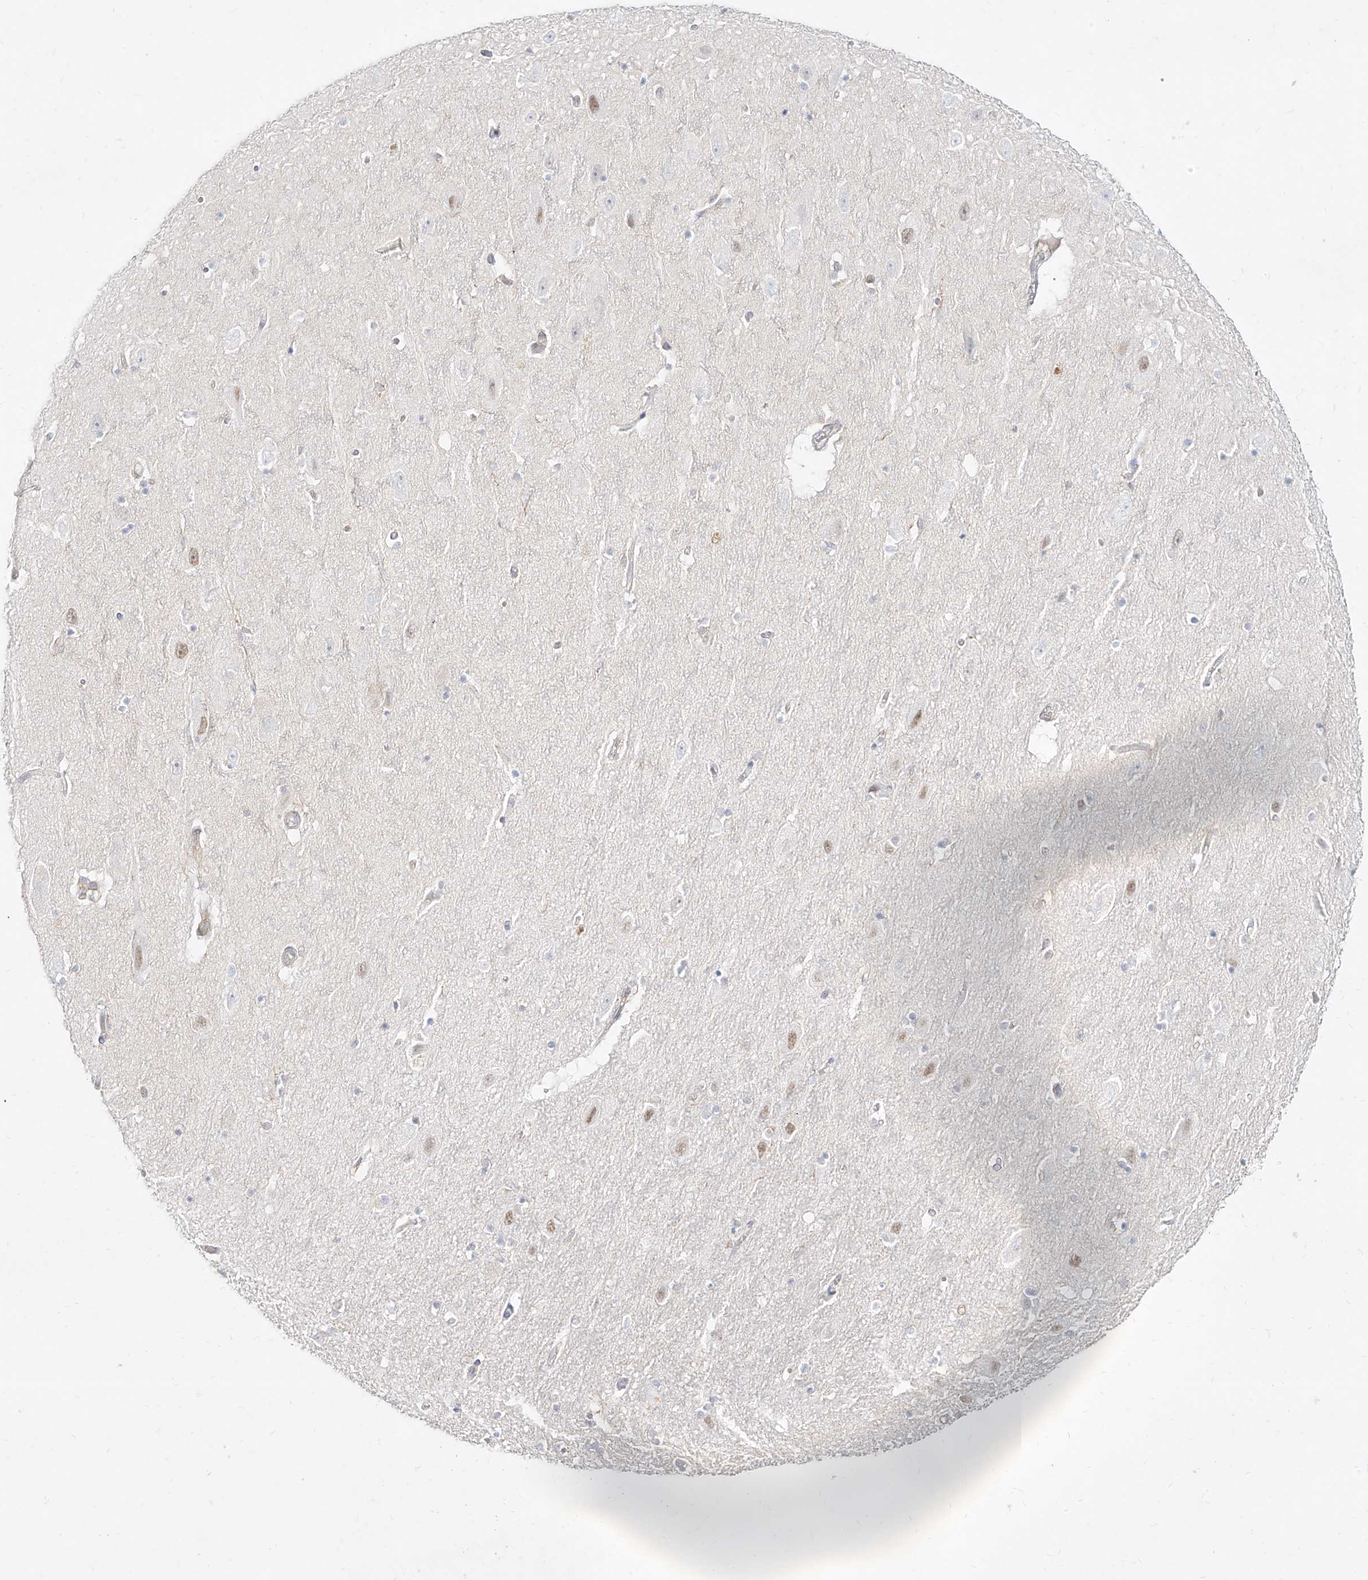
{"staining": {"intensity": "negative", "quantity": "none", "location": "none"}, "tissue": "hippocampus", "cell_type": "Glial cells", "image_type": "normal", "snomed": [{"axis": "morphology", "description": "Normal tissue, NOS"}, {"axis": "topography", "description": "Hippocampus"}], "caption": "This is an immunohistochemistry (IHC) image of normal hippocampus. There is no expression in glial cells.", "gene": "SLC2A12", "patient": {"sex": "female", "age": 54}}